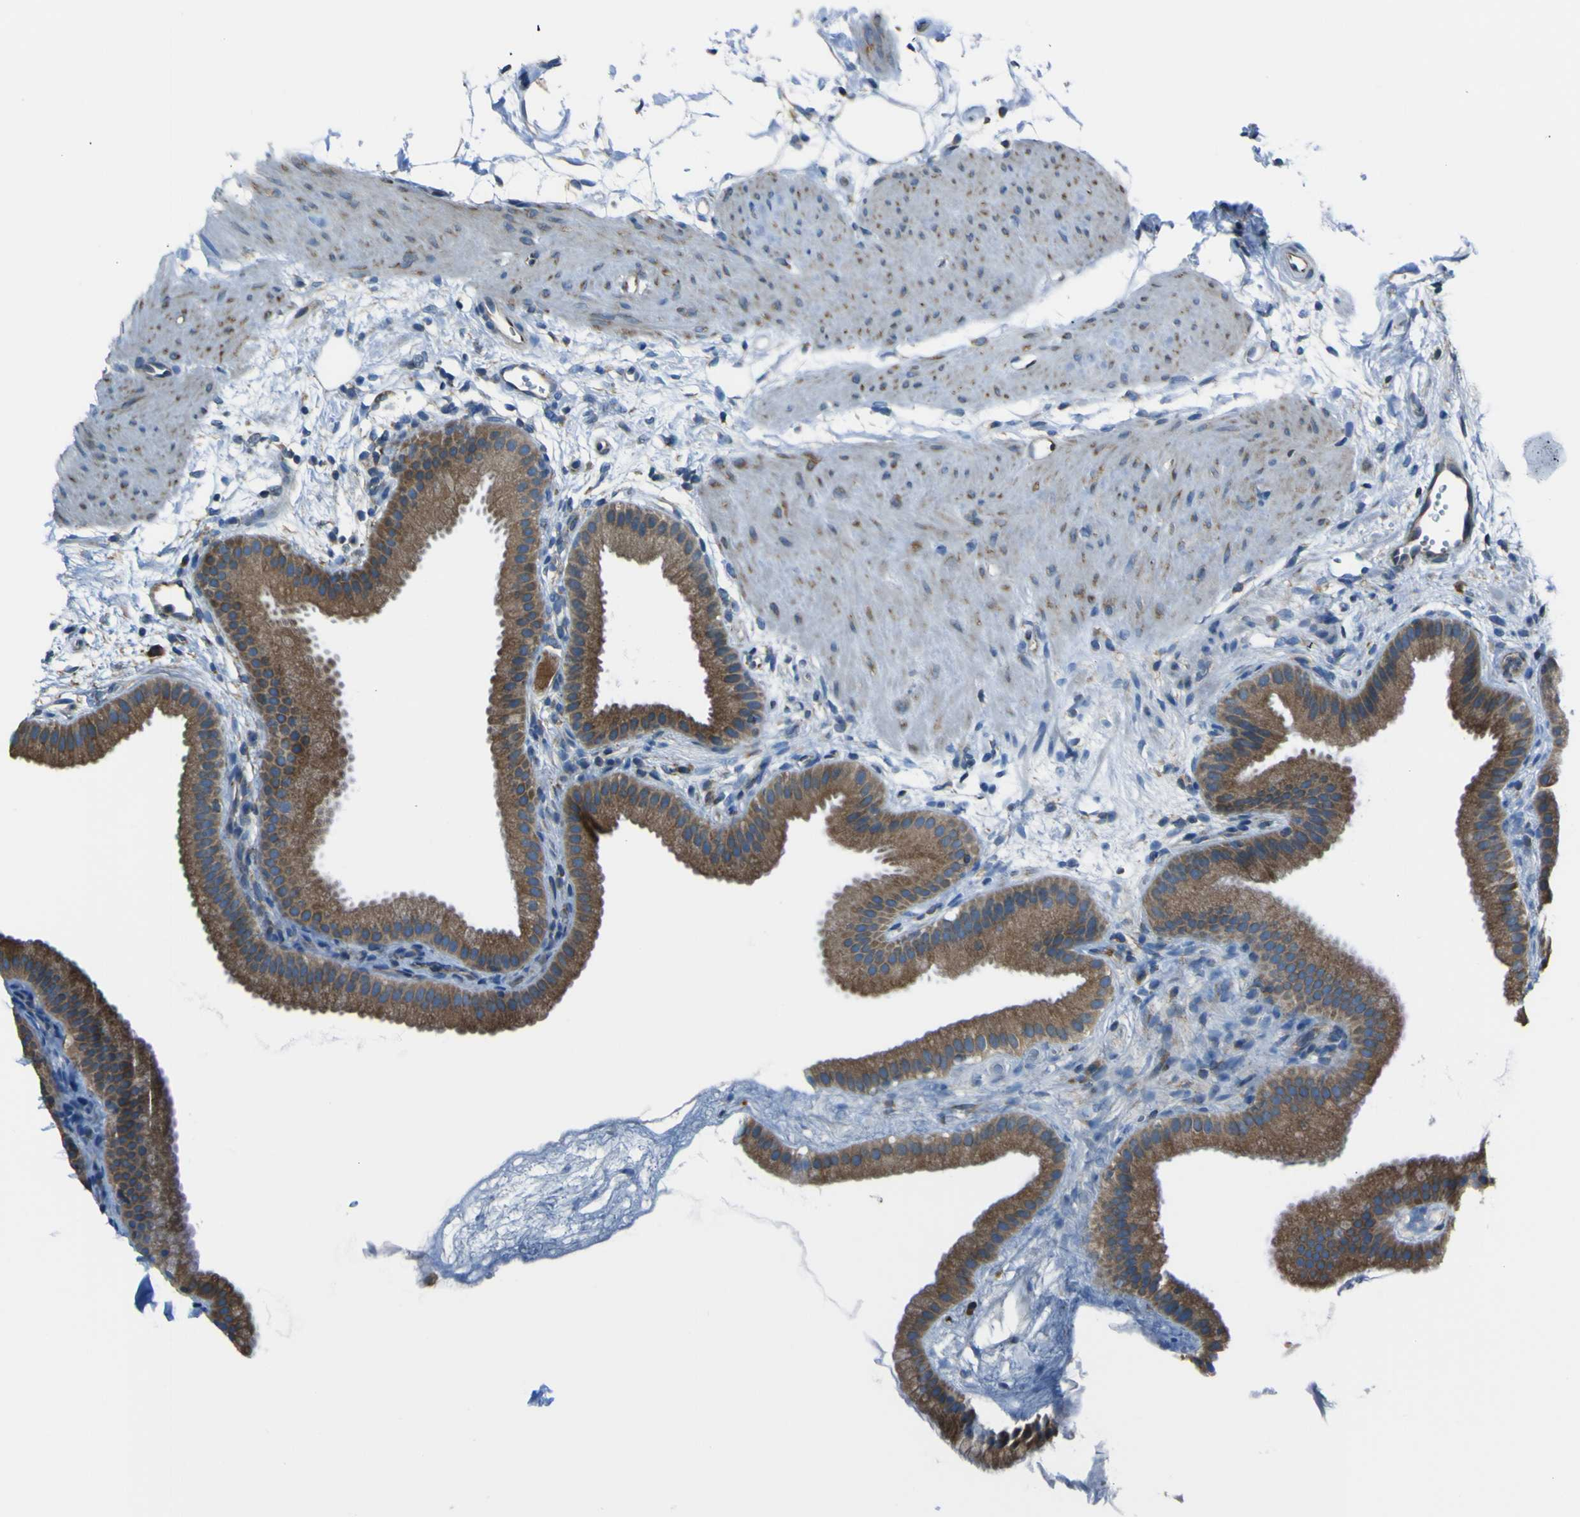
{"staining": {"intensity": "strong", "quantity": ">75%", "location": "cytoplasmic/membranous"}, "tissue": "gallbladder", "cell_type": "Glandular cells", "image_type": "normal", "snomed": [{"axis": "morphology", "description": "Normal tissue, NOS"}, {"axis": "topography", "description": "Gallbladder"}], "caption": "Immunohistochemistry (IHC) of benign human gallbladder reveals high levels of strong cytoplasmic/membranous expression in approximately >75% of glandular cells. The staining is performed using DAB (3,3'-diaminobenzidine) brown chromogen to label protein expression. The nuclei are counter-stained blue using hematoxylin.", "gene": "STIM1", "patient": {"sex": "female", "age": 64}}